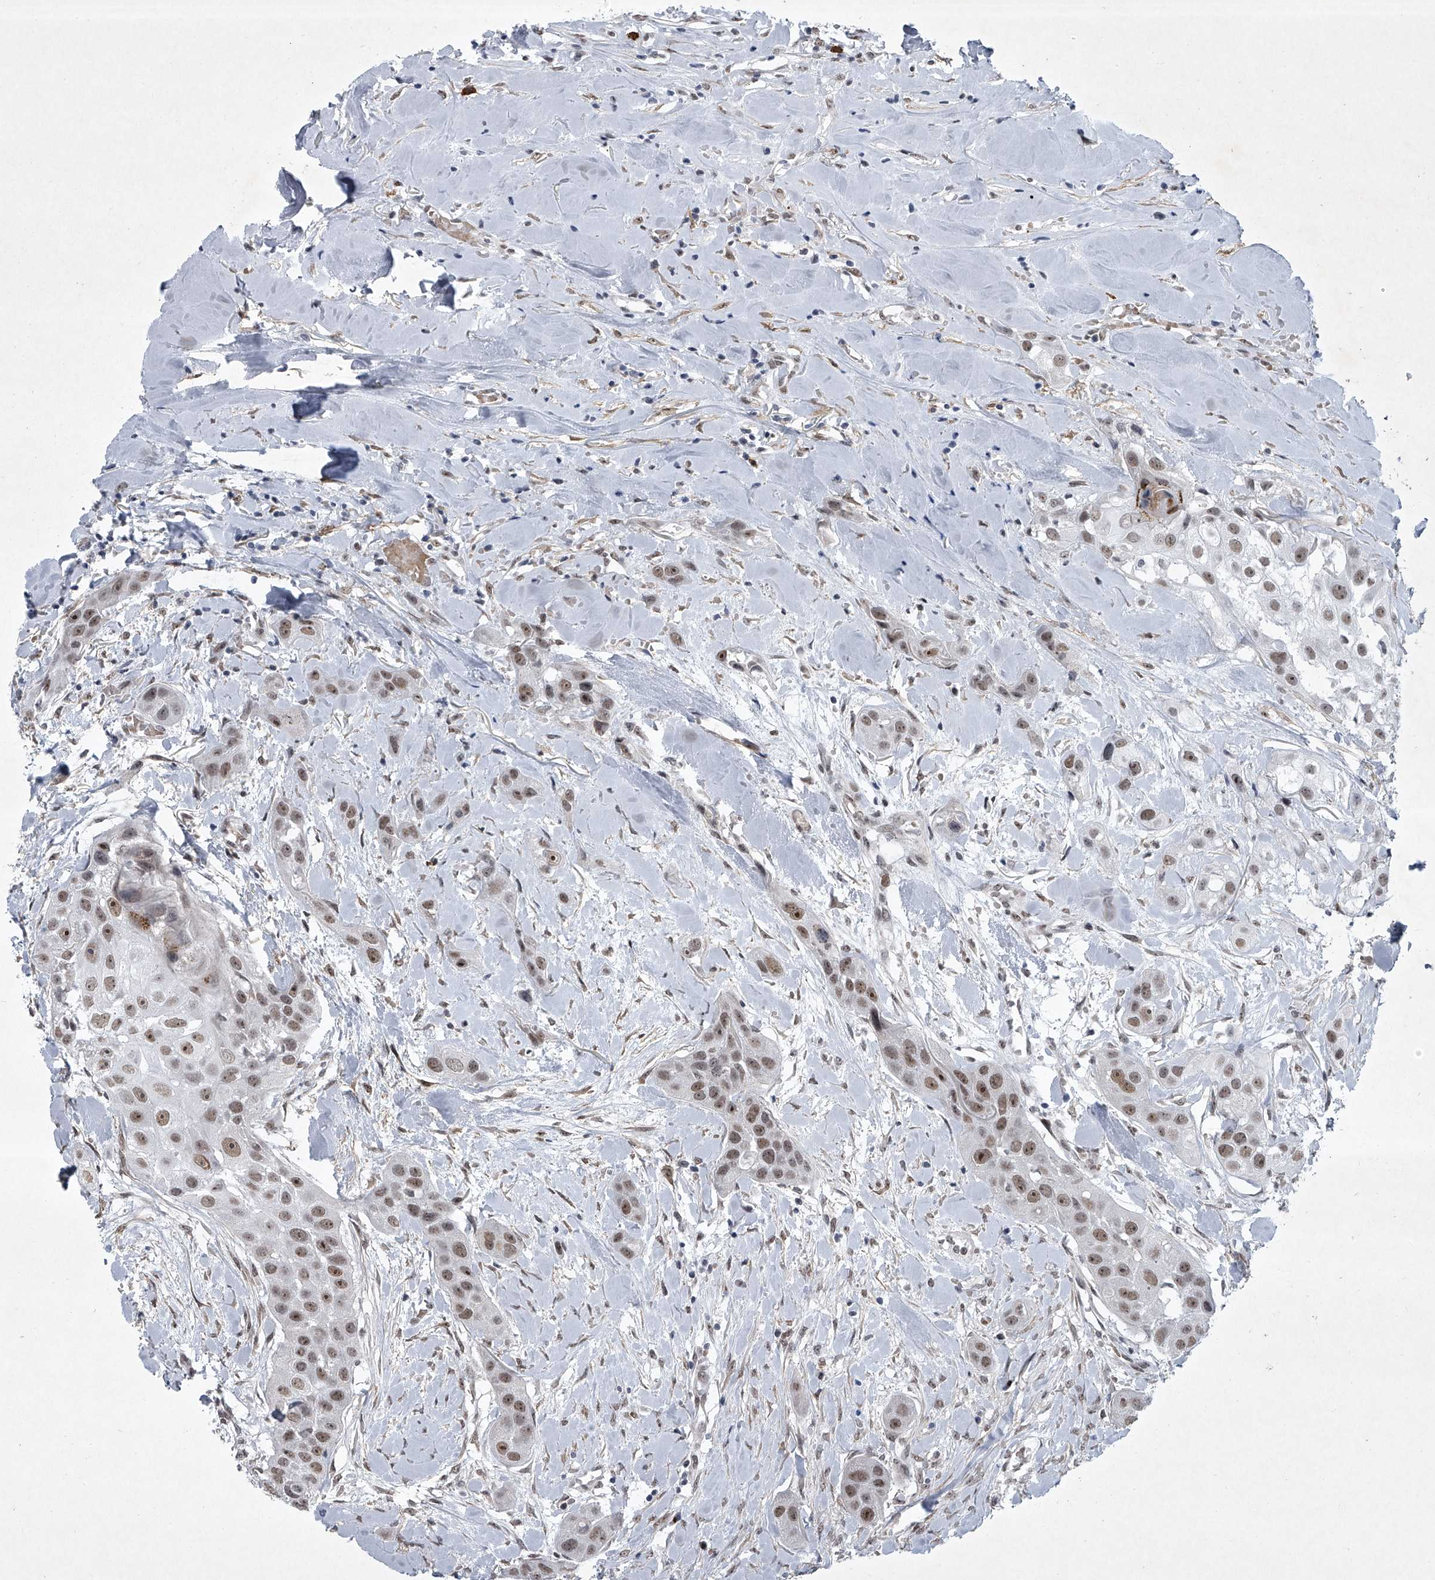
{"staining": {"intensity": "moderate", "quantity": ">75%", "location": "nuclear"}, "tissue": "head and neck cancer", "cell_type": "Tumor cells", "image_type": "cancer", "snomed": [{"axis": "morphology", "description": "Normal tissue, NOS"}, {"axis": "morphology", "description": "Squamous cell carcinoma, NOS"}, {"axis": "topography", "description": "Skeletal muscle"}, {"axis": "topography", "description": "Head-Neck"}], "caption": "An immunohistochemistry image of neoplastic tissue is shown. Protein staining in brown highlights moderate nuclear positivity in head and neck cancer within tumor cells. (DAB (3,3'-diaminobenzidine) IHC with brightfield microscopy, high magnification).", "gene": "MLLT1", "patient": {"sex": "male", "age": 51}}